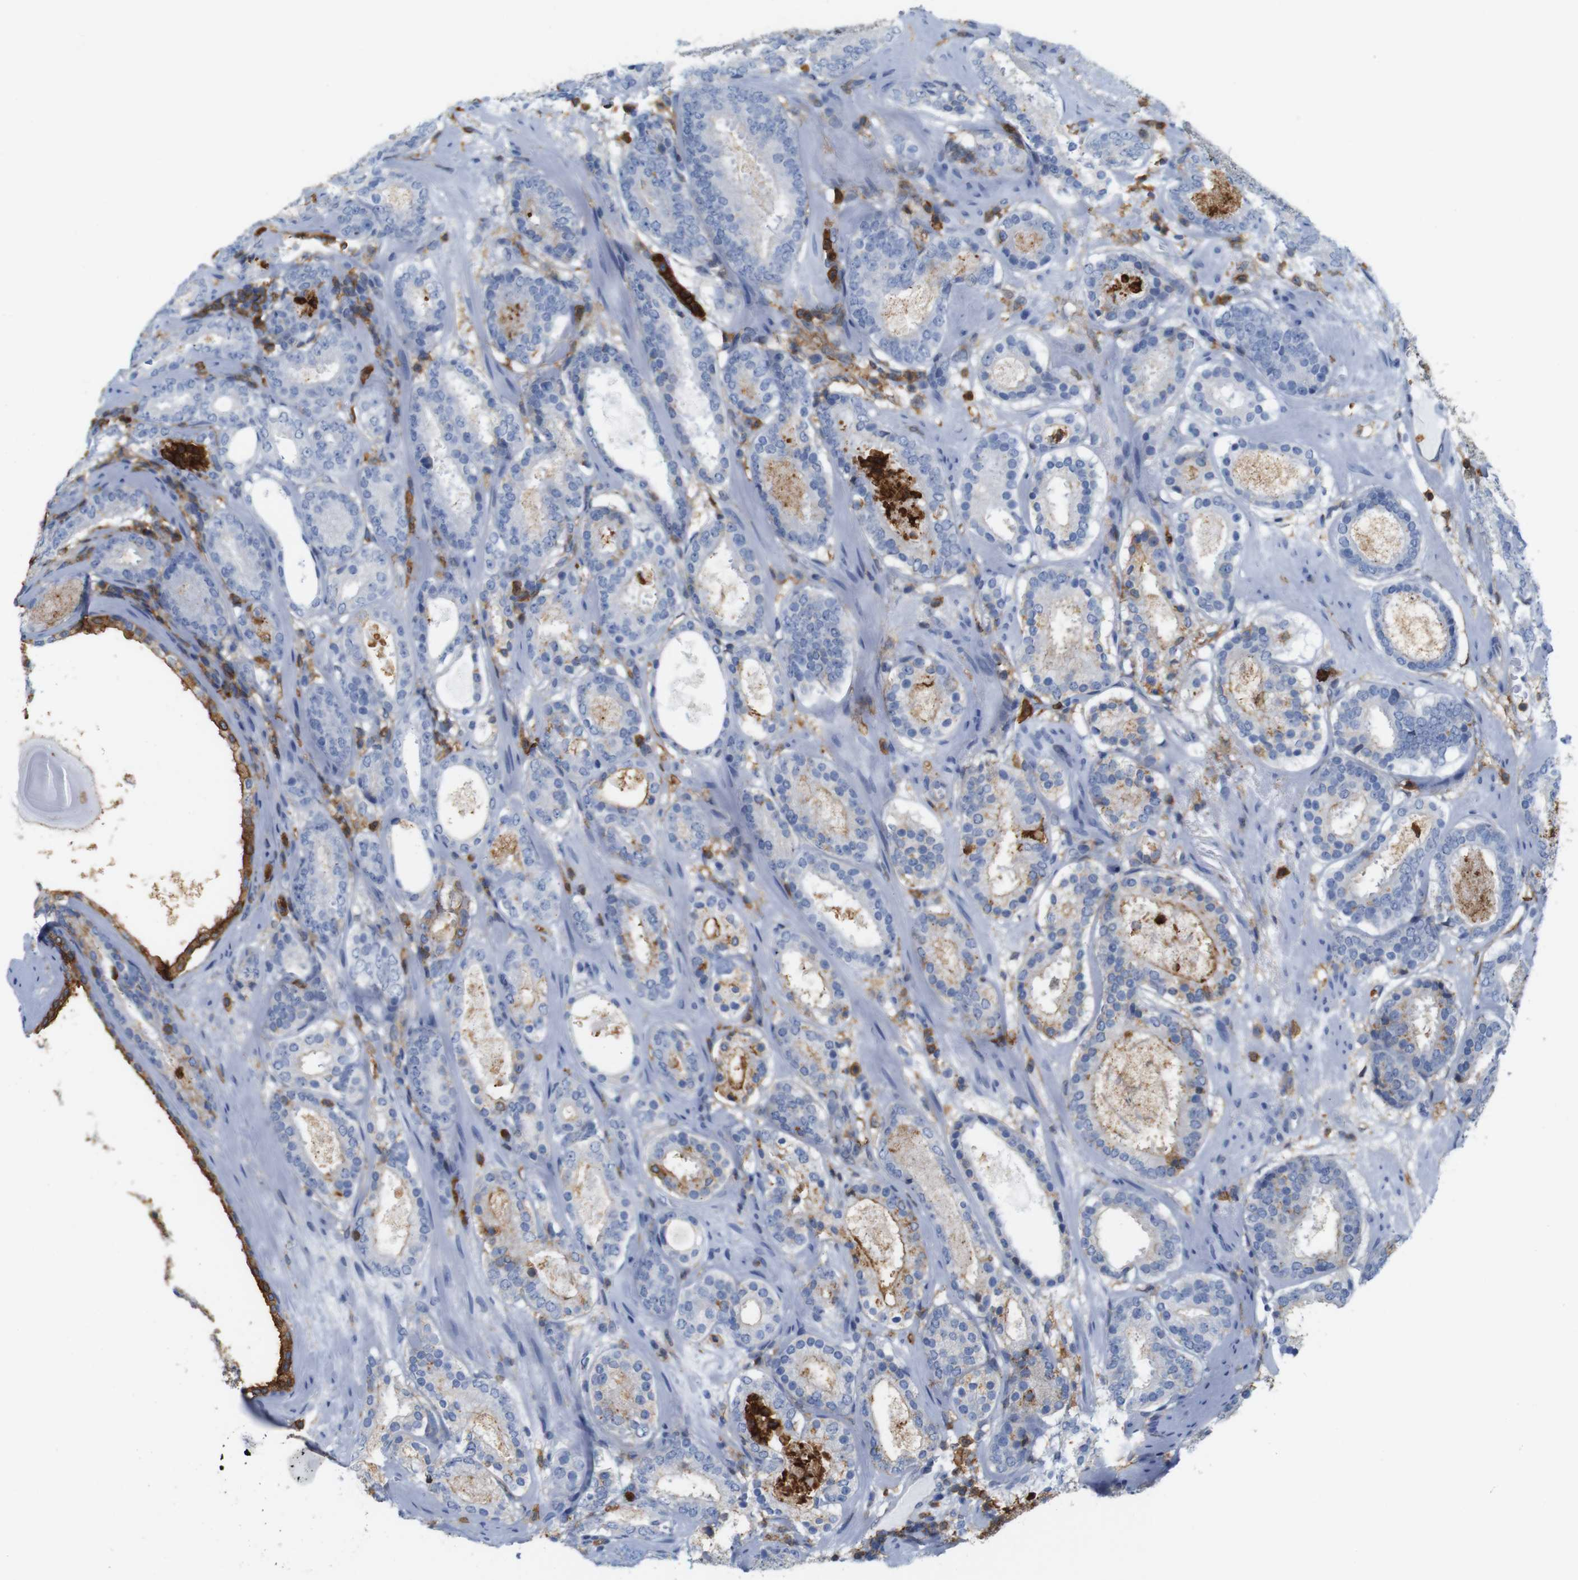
{"staining": {"intensity": "negative", "quantity": "none", "location": "none"}, "tissue": "prostate cancer", "cell_type": "Tumor cells", "image_type": "cancer", "snomed": [{"axis": "morphology", "description": "Adenocarcinoma, Low grade"}, {"axis": "topography", "description": "Prostate"}], "caption": "There is no significant positivity in tumor cells of prostate cancer (adenocarcinoma (low-grade)). (DAB (3,3'-diaminobenzidine) immunohistochemistry (IHC) with hematoxylin counter stain).", "gene": "ANXA1", "patient": {"sex": "male", "age": 69}}